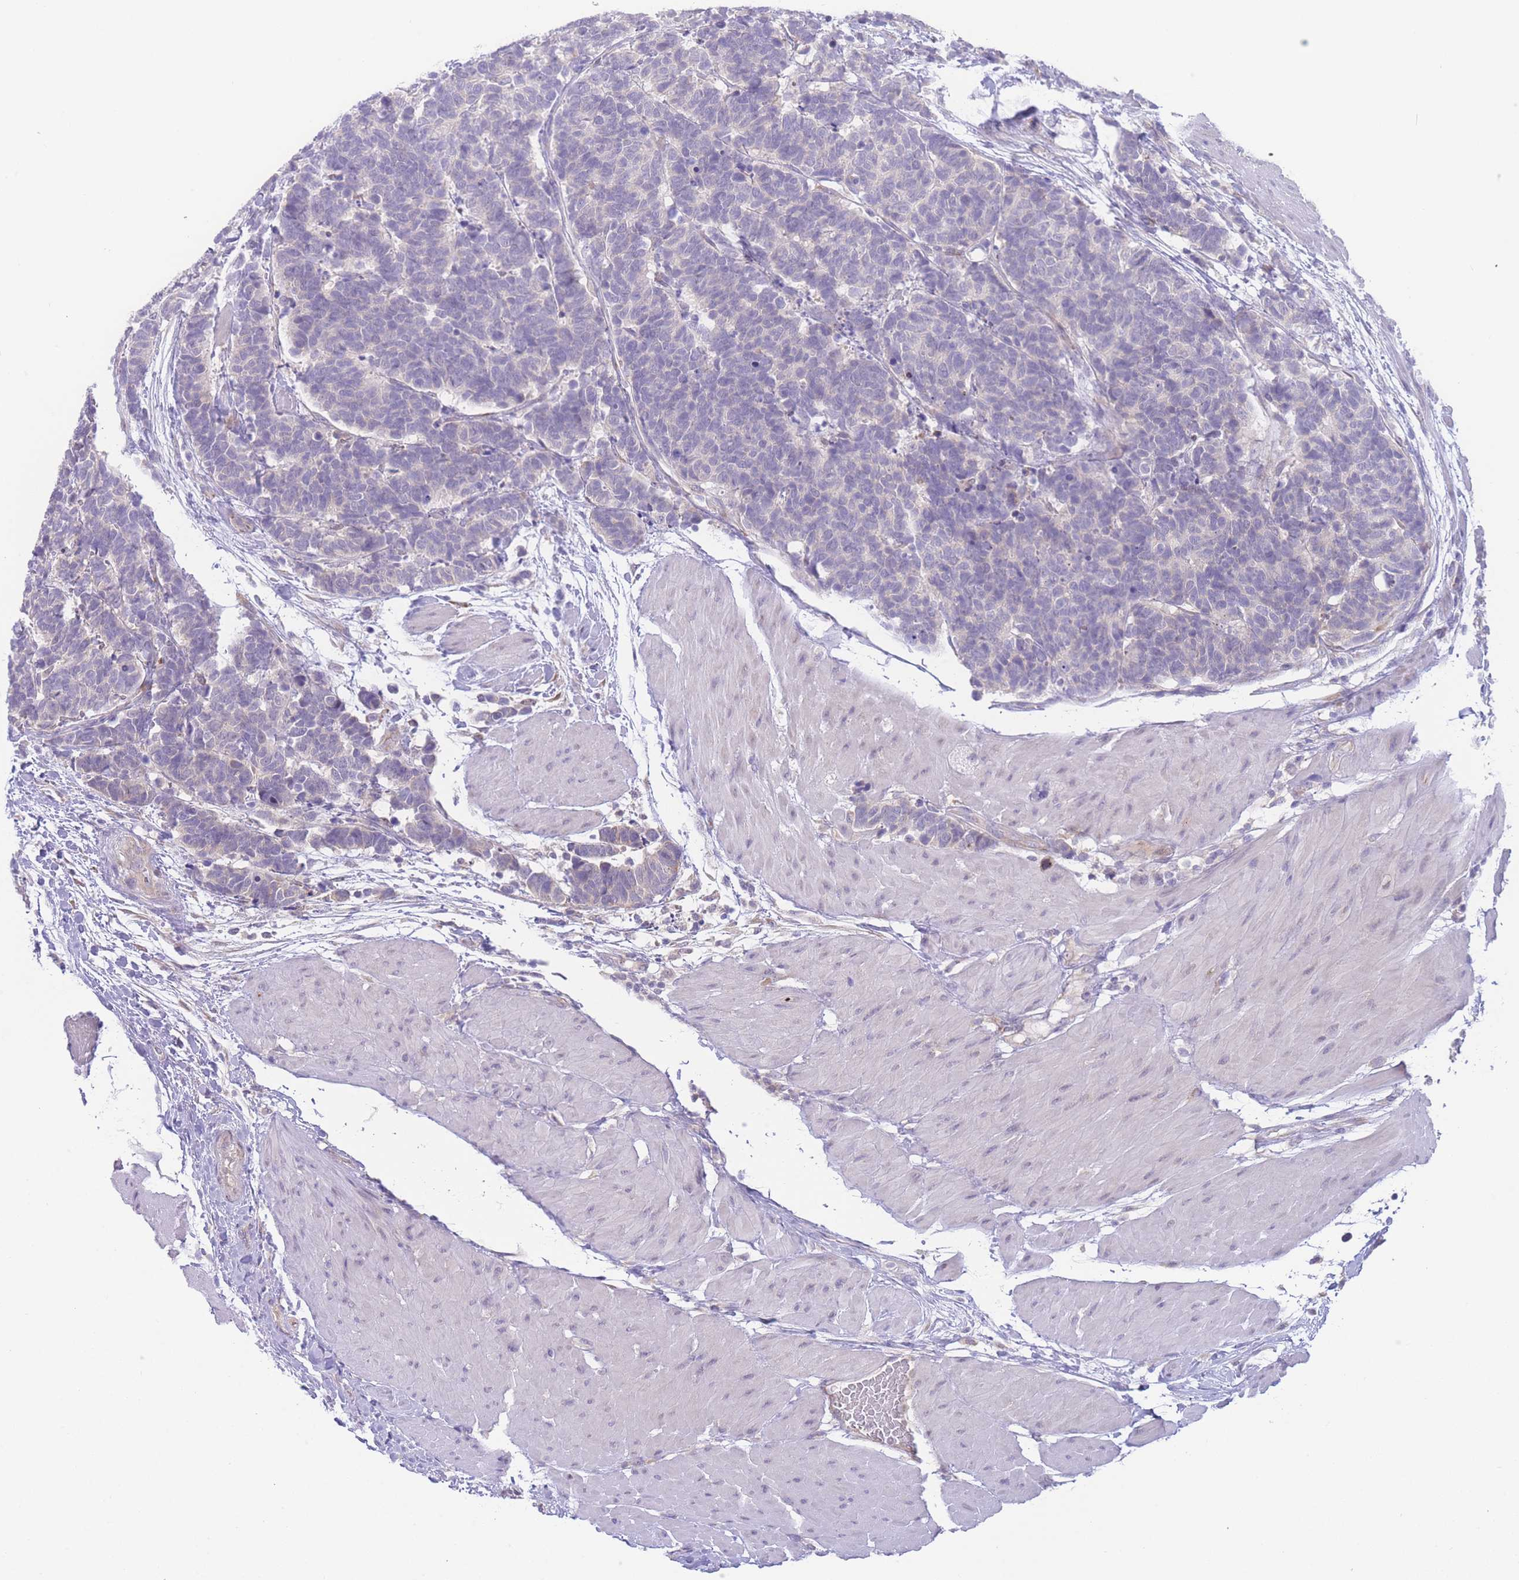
{"staining": {"intensity": "negative", "quantity": "none", "location": "none"}, "tissue": "carcinoid", "cell_type": "Tumor cells", "image_type": "cancer", "snomed": [{"axis": "morphology", "description": "Carcinoma, NOS"}, {"axis": "morphology", "description": "Carcinoid, malignant, NOS"}, {"axis": "topography", "description": "Urinary bladder"}], "caption": "Immunohistochemical staining of carcinoid (malignant) reveals no significant expression in tumor cells.", "gene": "ZNF510", "patient": {"sex": "male", "age": 57}}